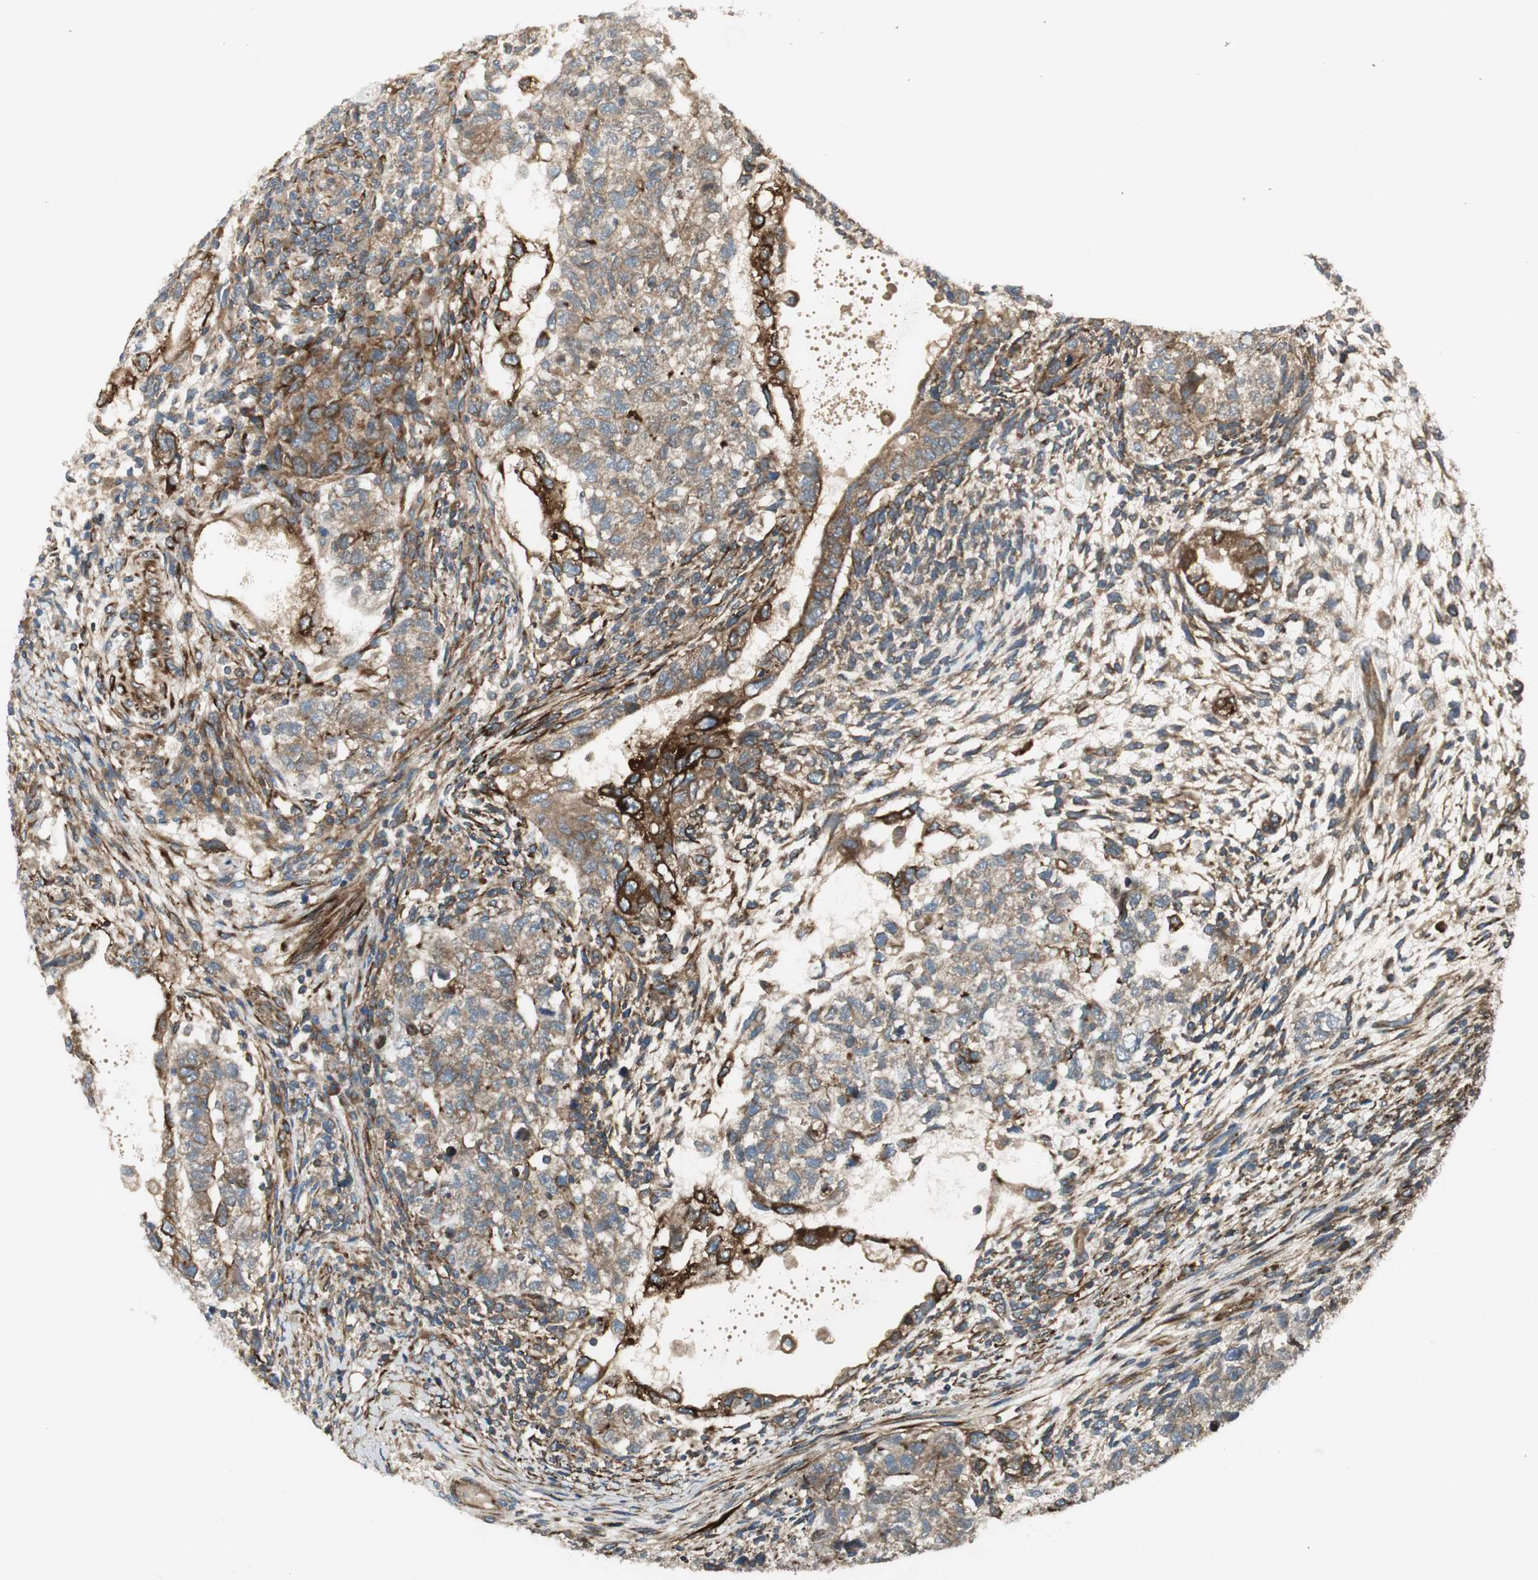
{"staining": {"intensity": "moderate", "quantity": ">75%", "location": "cytoplasmic/membranous"}, "tissue": "testis cancer", "cell_type": "Tumor cells", "image_type": "cancer", "snomed": [{"axis": "morphology", "description": "Normal tissue, NOS"}, {"axis": "morphology", "description": "Carcinoma, Embryonal, NOS"}, {"axis": "topography", "description": "Testis"}], "caption": "Human testis embryonal carcinoma stained for a protein (brown) reveals moderate cytoplasmic/membranous positive staining in about >75% of tumor cells.", "gene": "PRKG1", "patient": {"sex": "male", "age": 36}}